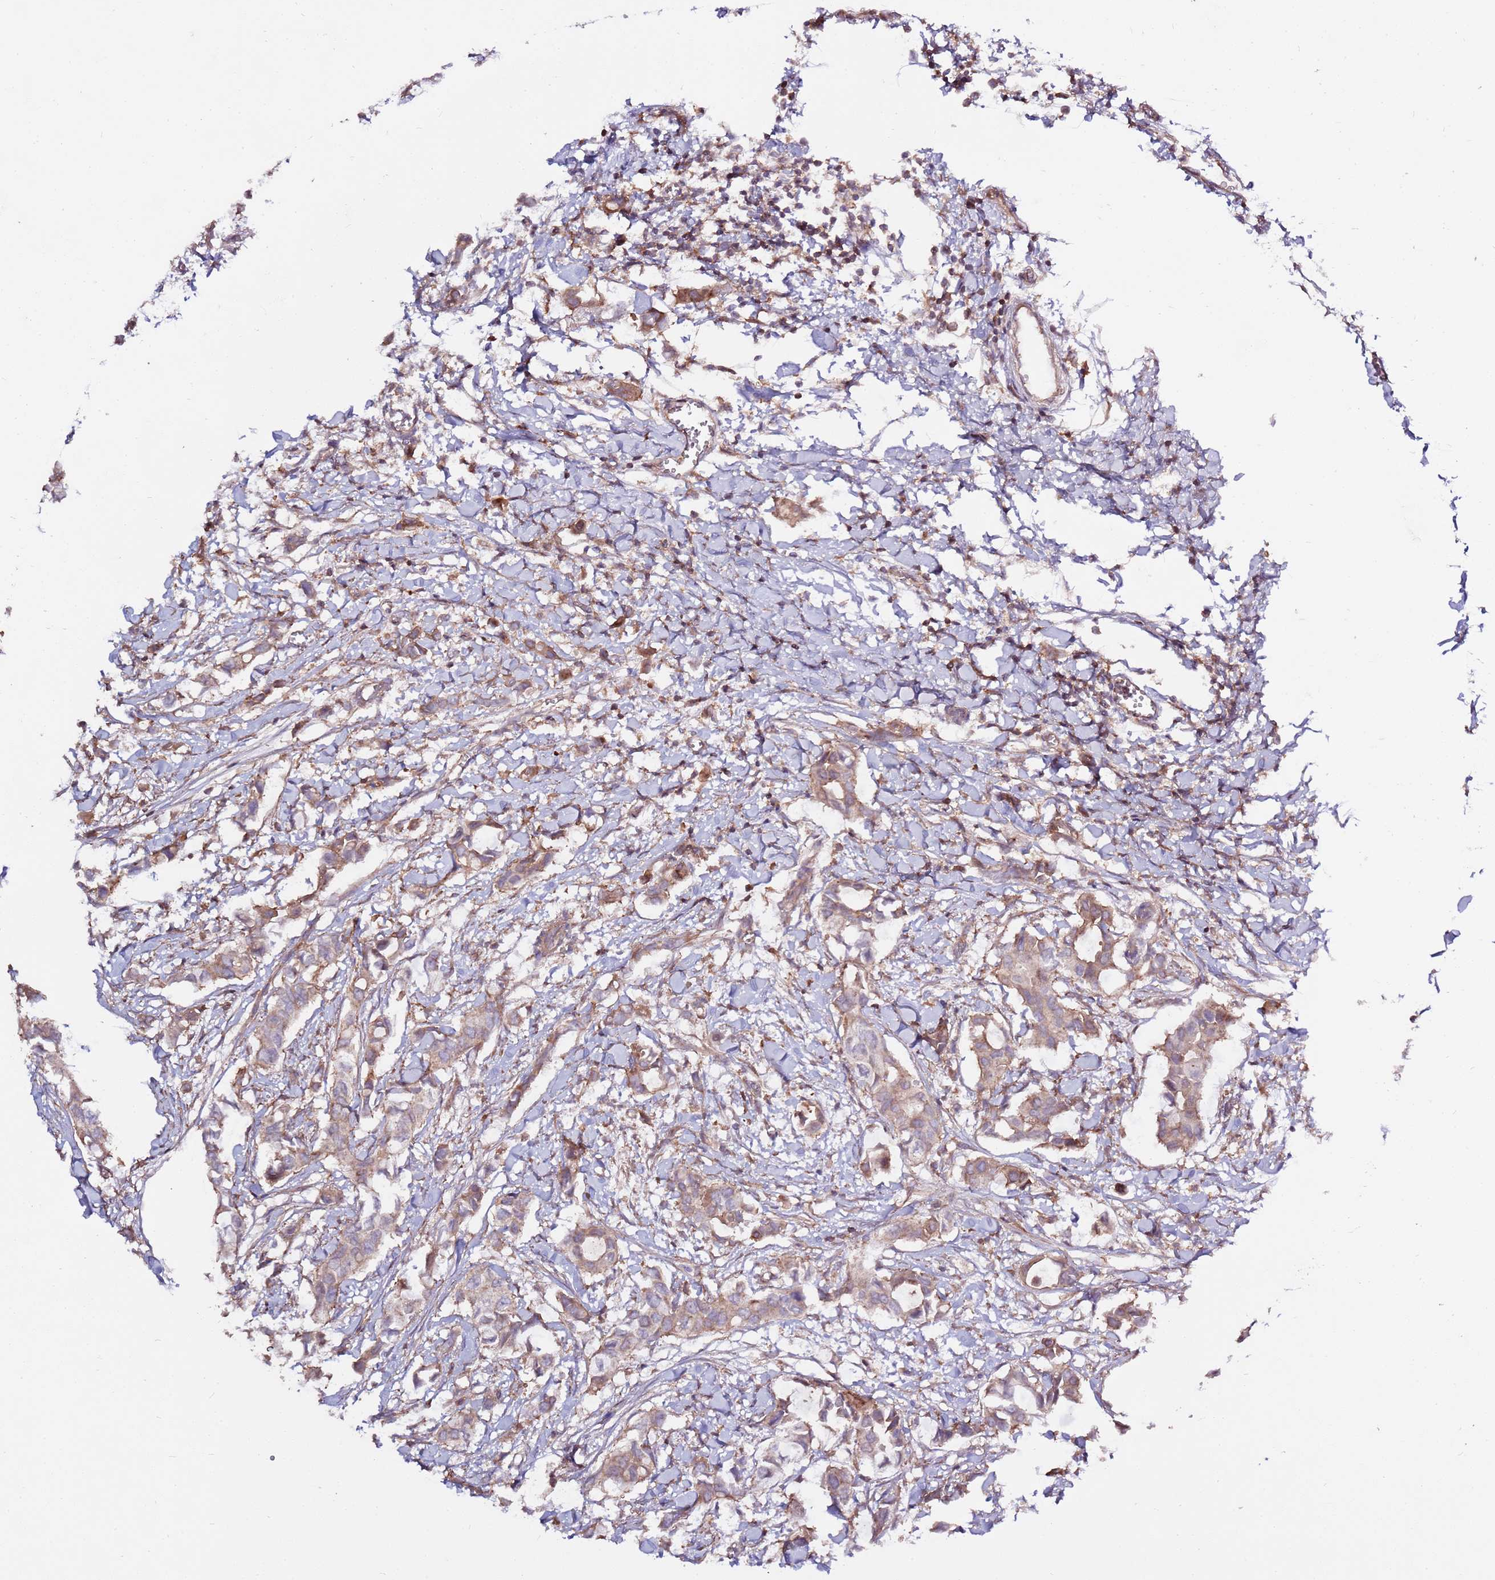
{"staining": {"intensity": "weak", "quantity": ">75%", "location": "cytoplasmic/membranous"}, "tissue": "breast cancer", "cell_type": "Tumor cells", "image_type": "cancer", "snomed": [{"axis": "morphology", "description": "Duct carcinoma"}, {"axis": "topography", "description": "Breast"}], "caption": "High-magnification brightfield microscopy of breast cancer (infiltrating ductal carcinoma) stained with DAB (brown) and counterstained with hematoxylin (blue). tumor cells exhibit weak cytoplasmic/membranous expression is seen in about>75% of cells.", "gene": "EVA1B", "patient": {"sex": "female", "age": 41}}